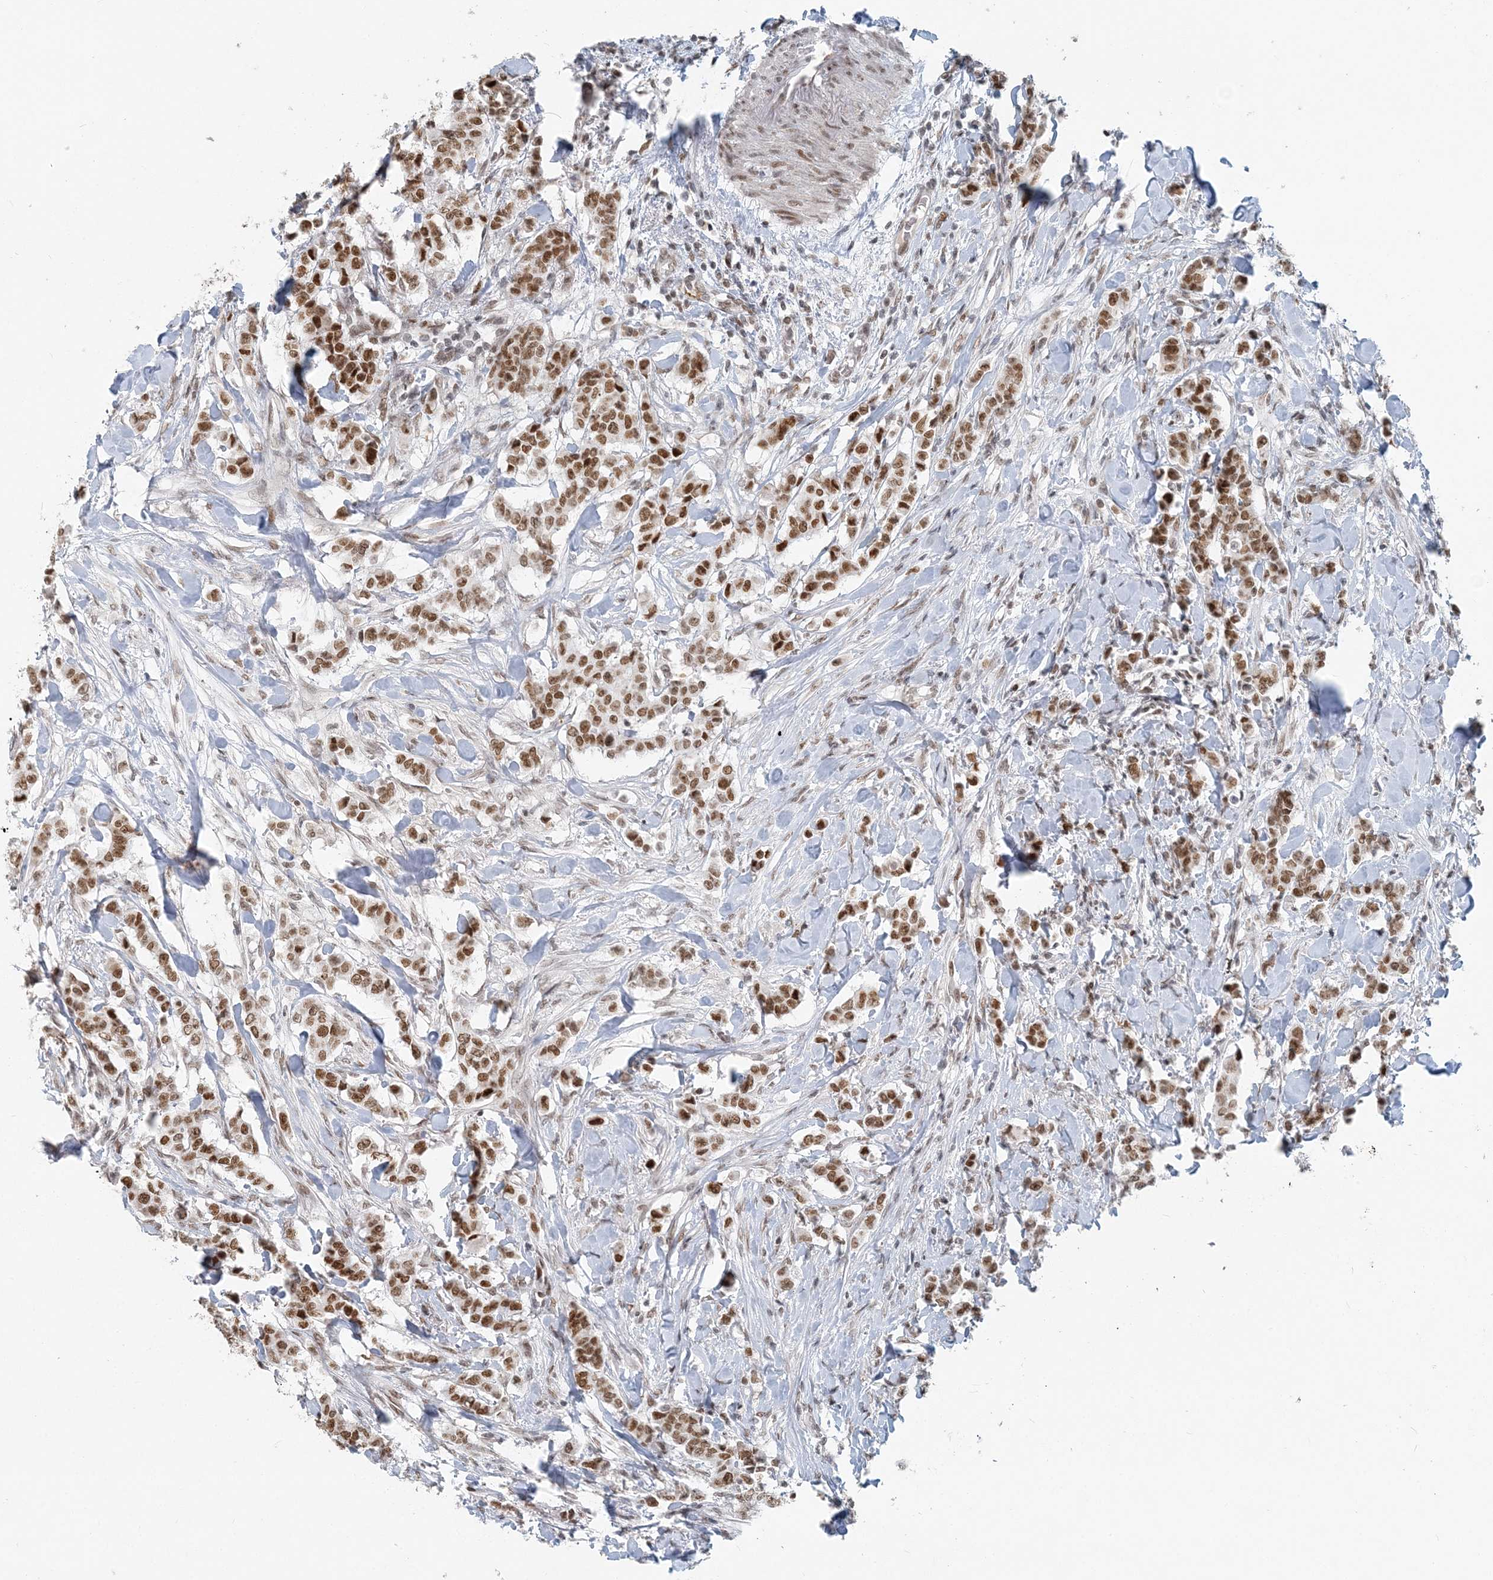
{"staining": {"intensity": "moderate", "quantity": ">75%", "location": "nuclear"}, "tissue": "breast cancer", "cell_type": "Tumor cells", "image_type": "cancer", "snomed": [{"axis": "morphology", "description": "Duct carcinoma"}, {"axis": "topography", "description": "Breast"}], "caption": "High-magnification brightfield microscopy of breast cancer (invasive ductal carcinoma) stained with DAB (3,3'-diaminobenzidine) (brown) and counterstained with hematoxylin (blue). tumor cells exhibit moderate nuclear expression is seen in approximately>75% of cells.", "gene": "BAZ1B", "patient": {"sex": "female", "age": 40}}